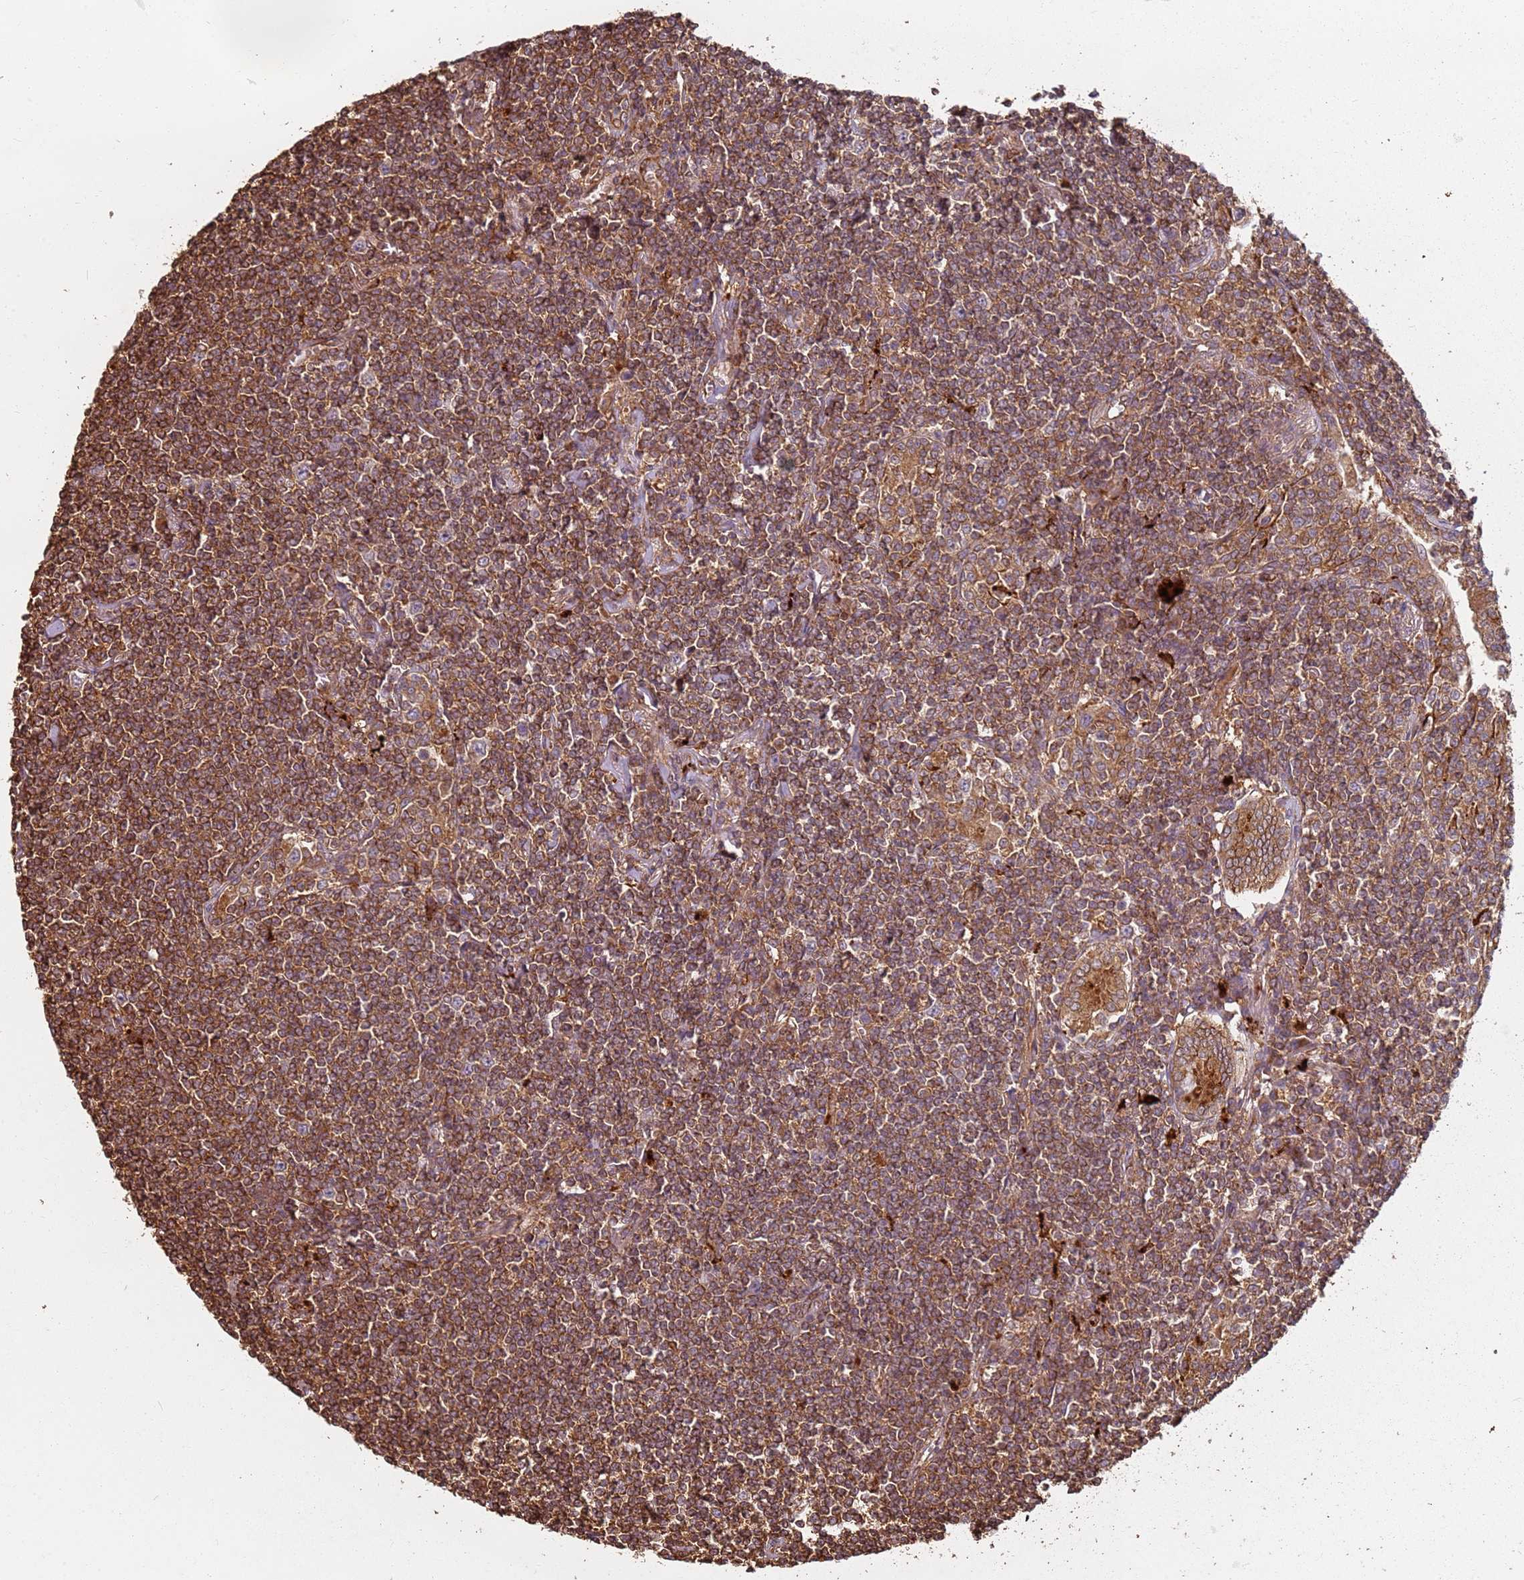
{"staining": {"intensity": "strong", "quantity": ">75%", "location": "cytoplasmic/membranous"}, "tissue": "lymphoma", "cell_type": "Tumor cells", "image_type": "cancer", "snomed": [{"axis": "morphology", "description": "Malignant lymphoma, non-Hodgkin's type, Low grade"}, {"axis": "topography", "description": "Lung"}], "caption": "A brown stain shows strong cytoplasmic/membranous staining of a protein in human lymphoma tumor cells.", "gene": "SCGB2B2", "patient": {"sex": "female", "age": 71}}